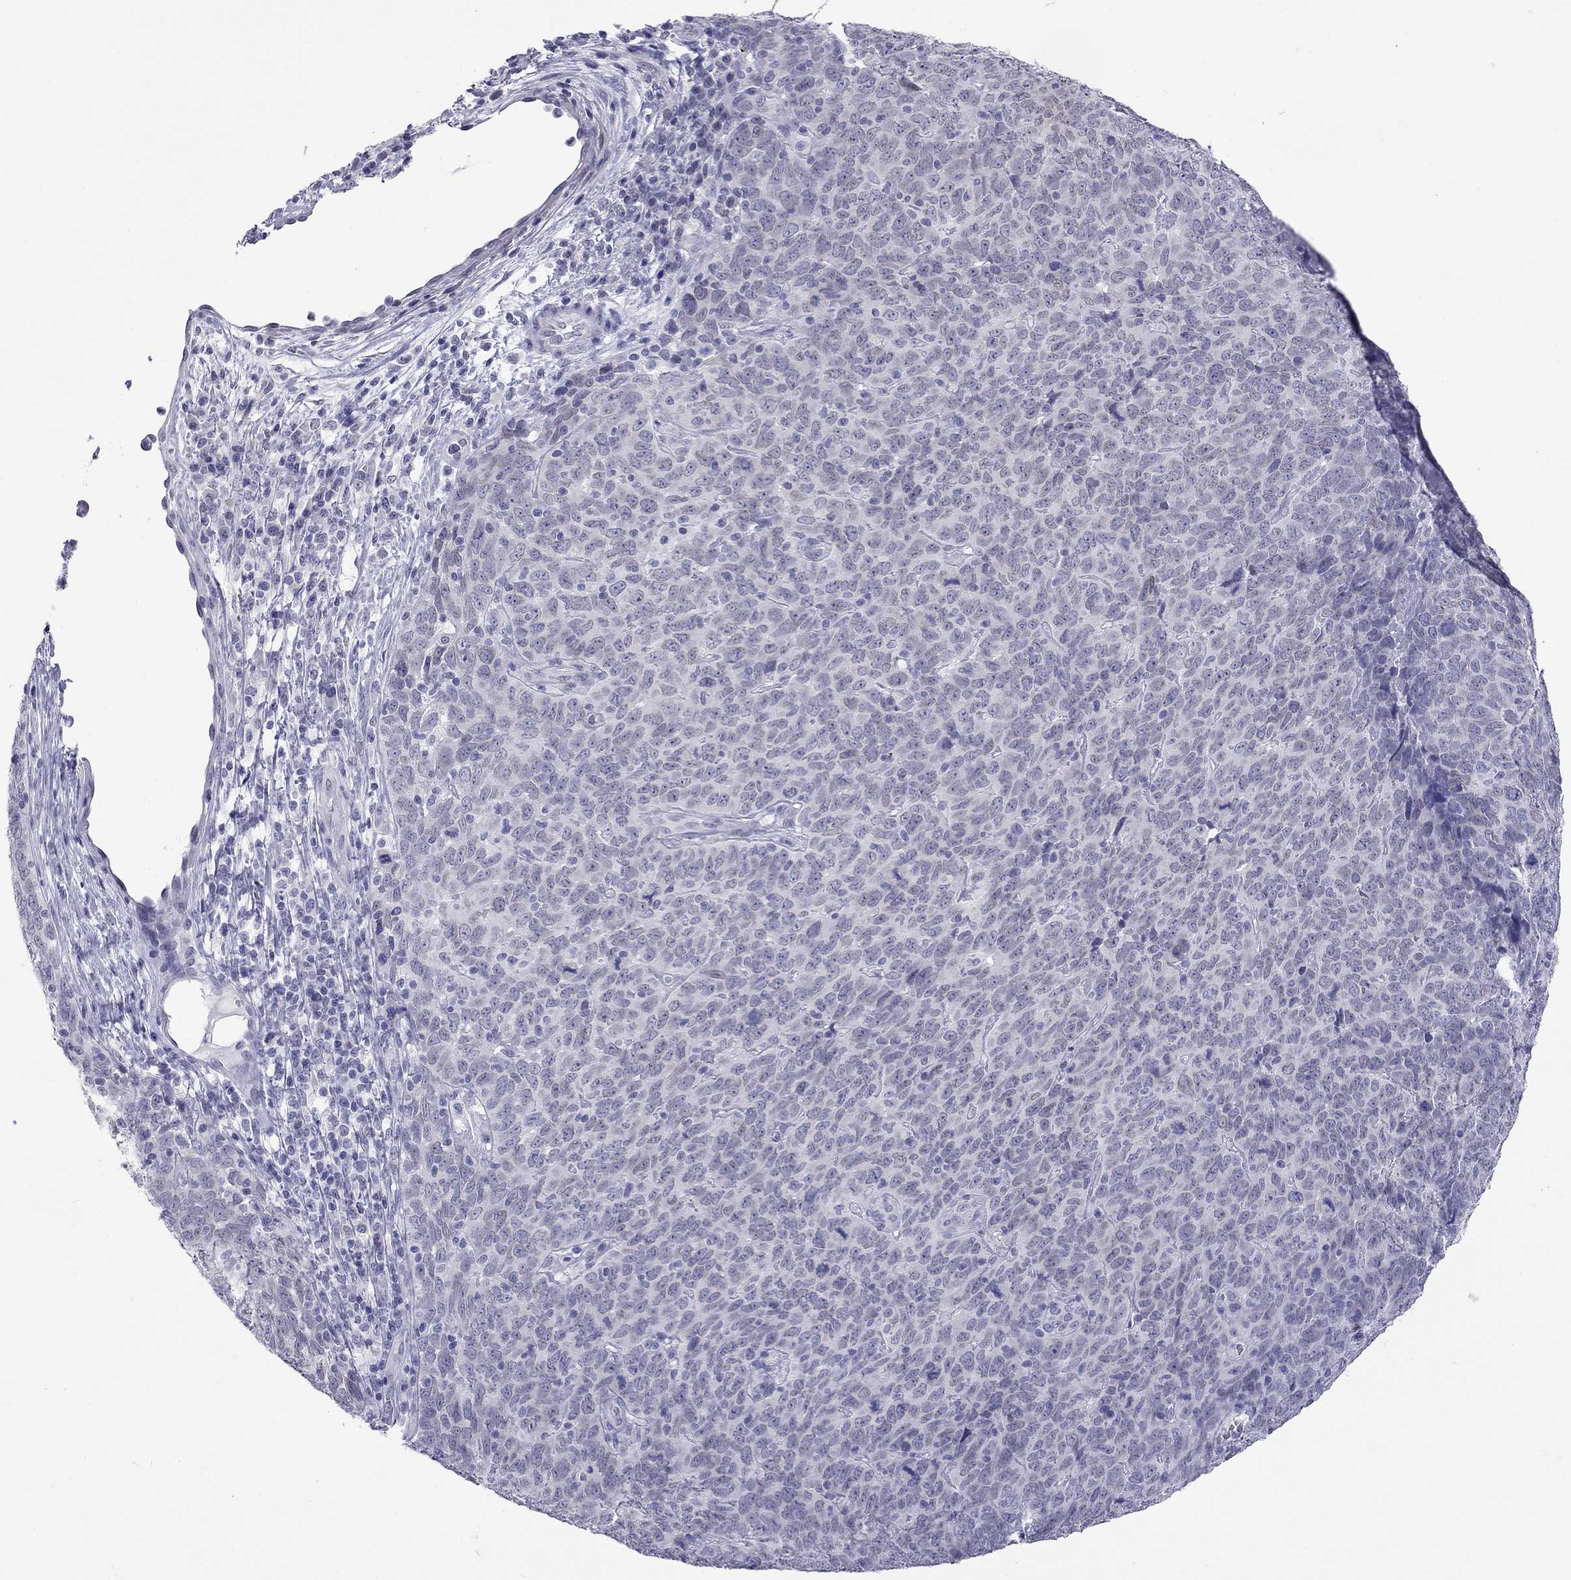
{"staining": {"intensity": "negative", "quantity": "none", "location": "none"}, "tissue": "skin cancer", "cell_type": "Tumor cells", "image_type": "cancer", "snomed": [{"axis": "morphology", "description": "Squamous cell carcinoma, NOS"}, {"axis": "topography", "description": "Skin"}, {"axis": "topography", "description": "Anal"}], "caption": "Tumor cells show no significant positivity in skin squamous cell carcinoma. The staining was performed using DAB to visualize the protein expression in brown, while the nuclei were stained in blue with hematoxylin (Magnification: 20x).", "gene": "ARMC12", "patient": {"sex": "female", "age": 51}}